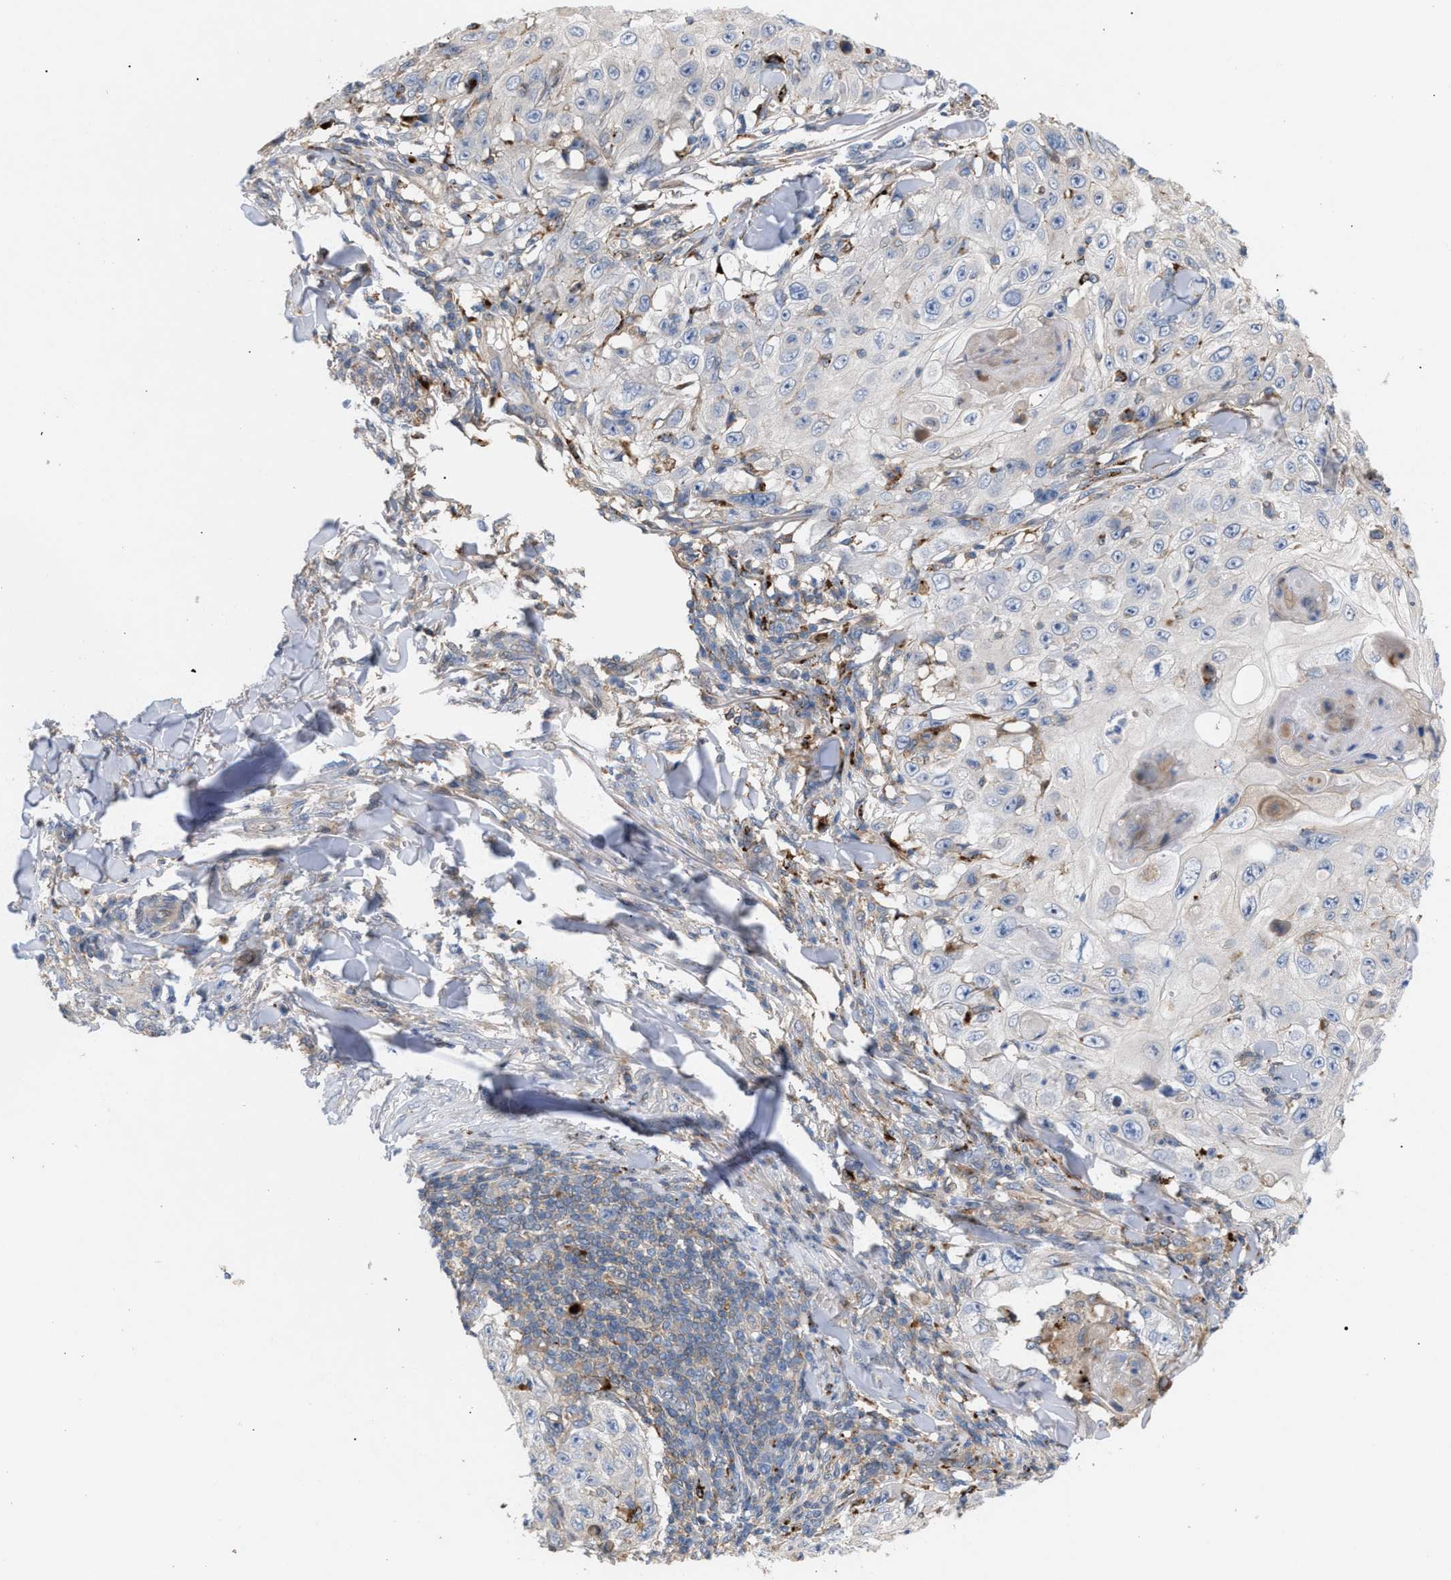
{"staining": {"intensity": "negative", "quantity": "none", "location": "none"}, "tissue": "skin cancer", "cell_type": "Tumor cells", "image_type": "cancer", "snomed": [{"axis": "morphology", "description": "Squamous cell carcinoma, NOS"}, {"axis": "topography", "description": "Skin"}], "caption": "High magnification brightfield microscopy of skin squamous cell carcinoma stained with DAB (3,3'-diaminobenzidine) (brown) and counterstained with hematoxylin (blue): tumor cells show no significant positivity.", "gene": "MBTD1", "patient": {"sex": "male", "age": 86}}